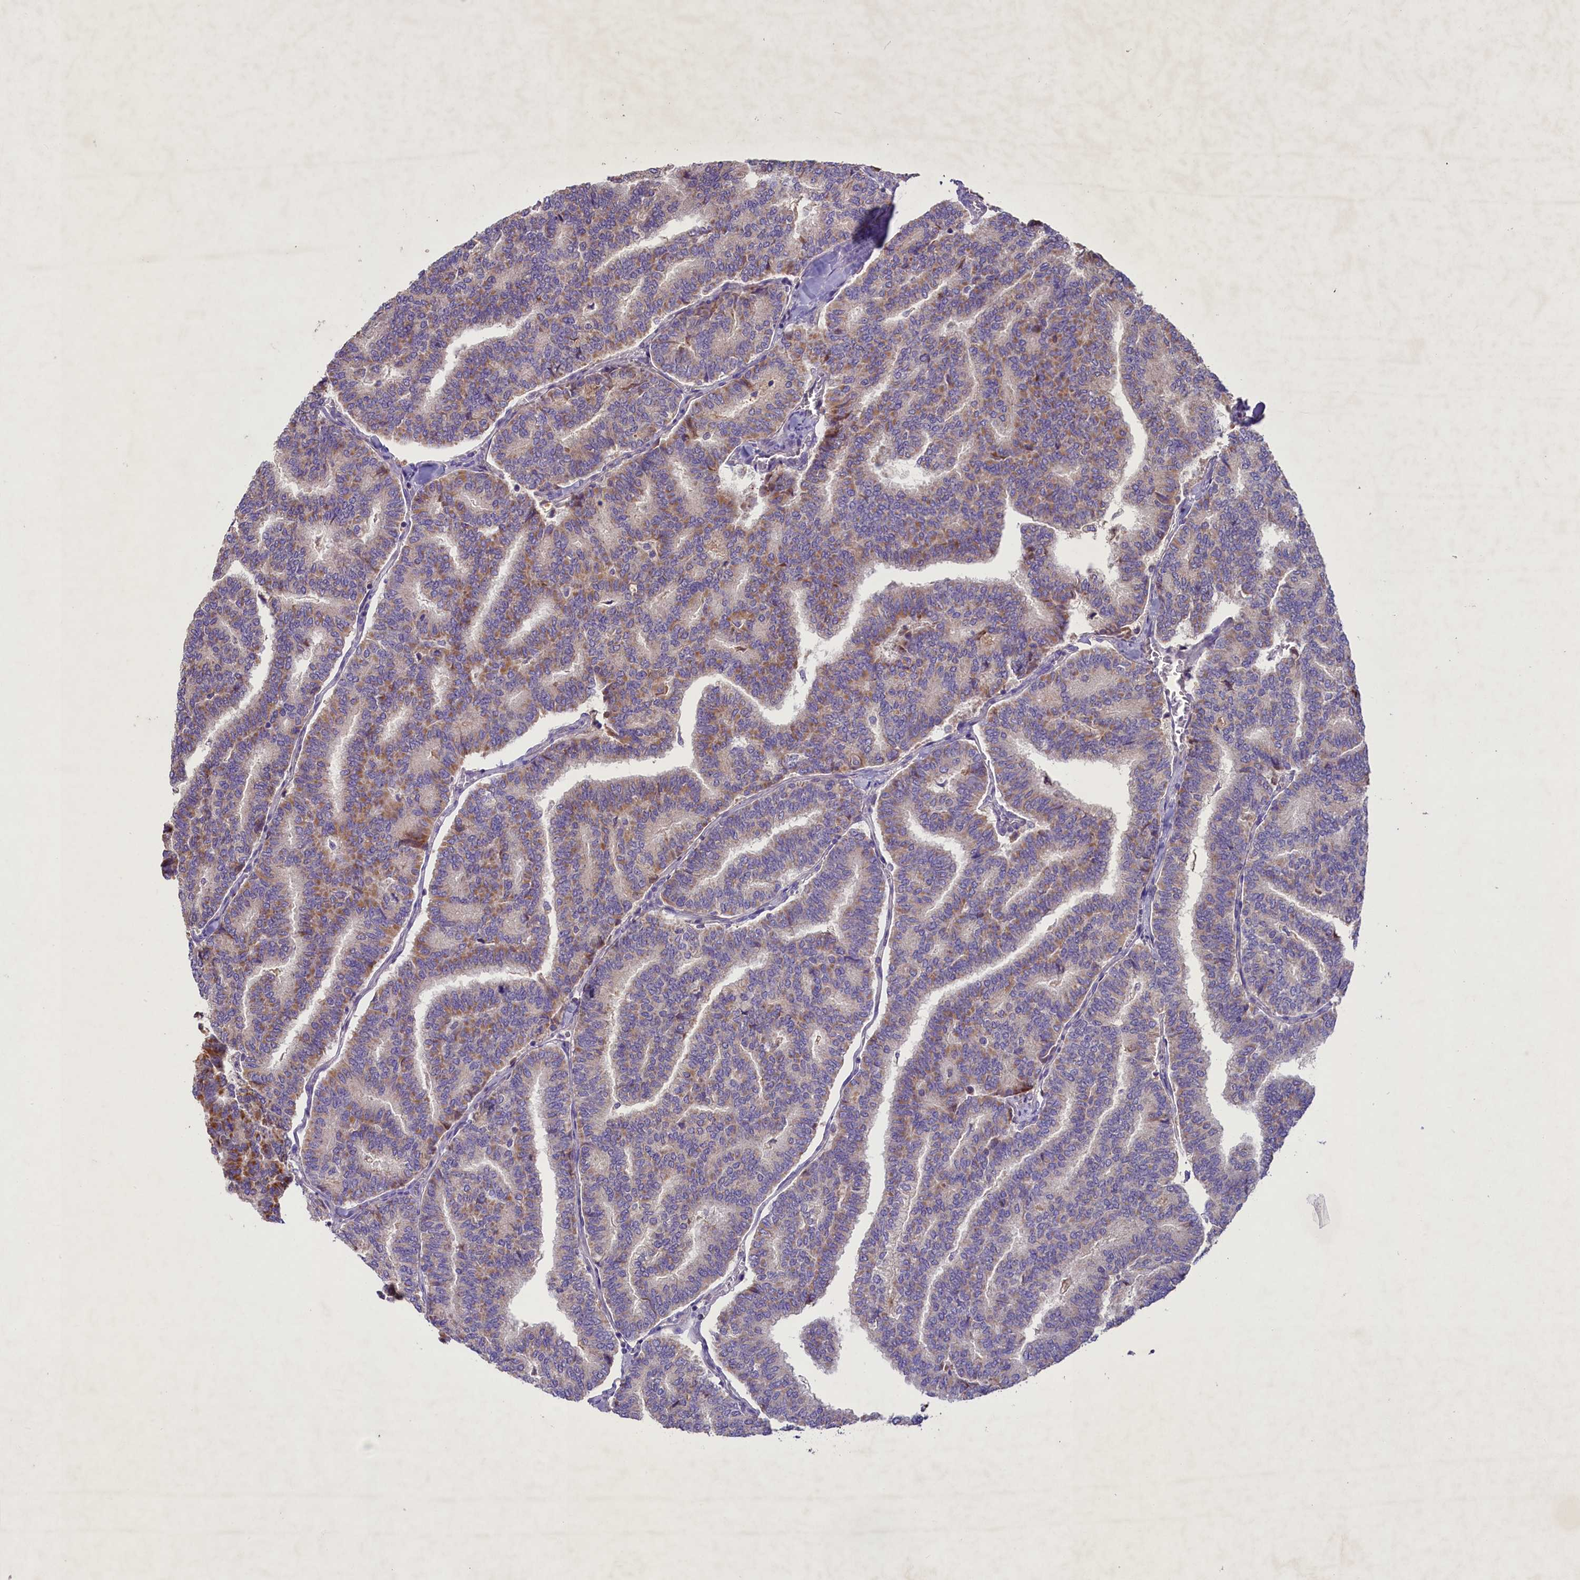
{"staining": {"intensity": "weak", "quantity": ">75%", "location": "cytoplasmic/membranous"}, "tissue": "thyroid cancer", "cell_type": "Tumor cells", "image_type": "cancer", "snomed": [{"axis": "morphology", "description": "Papillary adenocarcinoma, NOS"}, {"axis": "topography", "description": "Thyroid gland"}], "caption": "Immunohistochemistry (IHC) (DAB (3,3'-diaminobenzidine)) staining of thyroid cancer exhibits weak cytoplasmic/membranous protein expression in about >75% of tumor cells. The staining was performed using DAB to visualize the protein expression in brown, while the nuclei were stained in blue with hematoxylin (Magnification: 20x).", "gene": "PMPCB", "patient": {"sex": "female", "age": 35}}